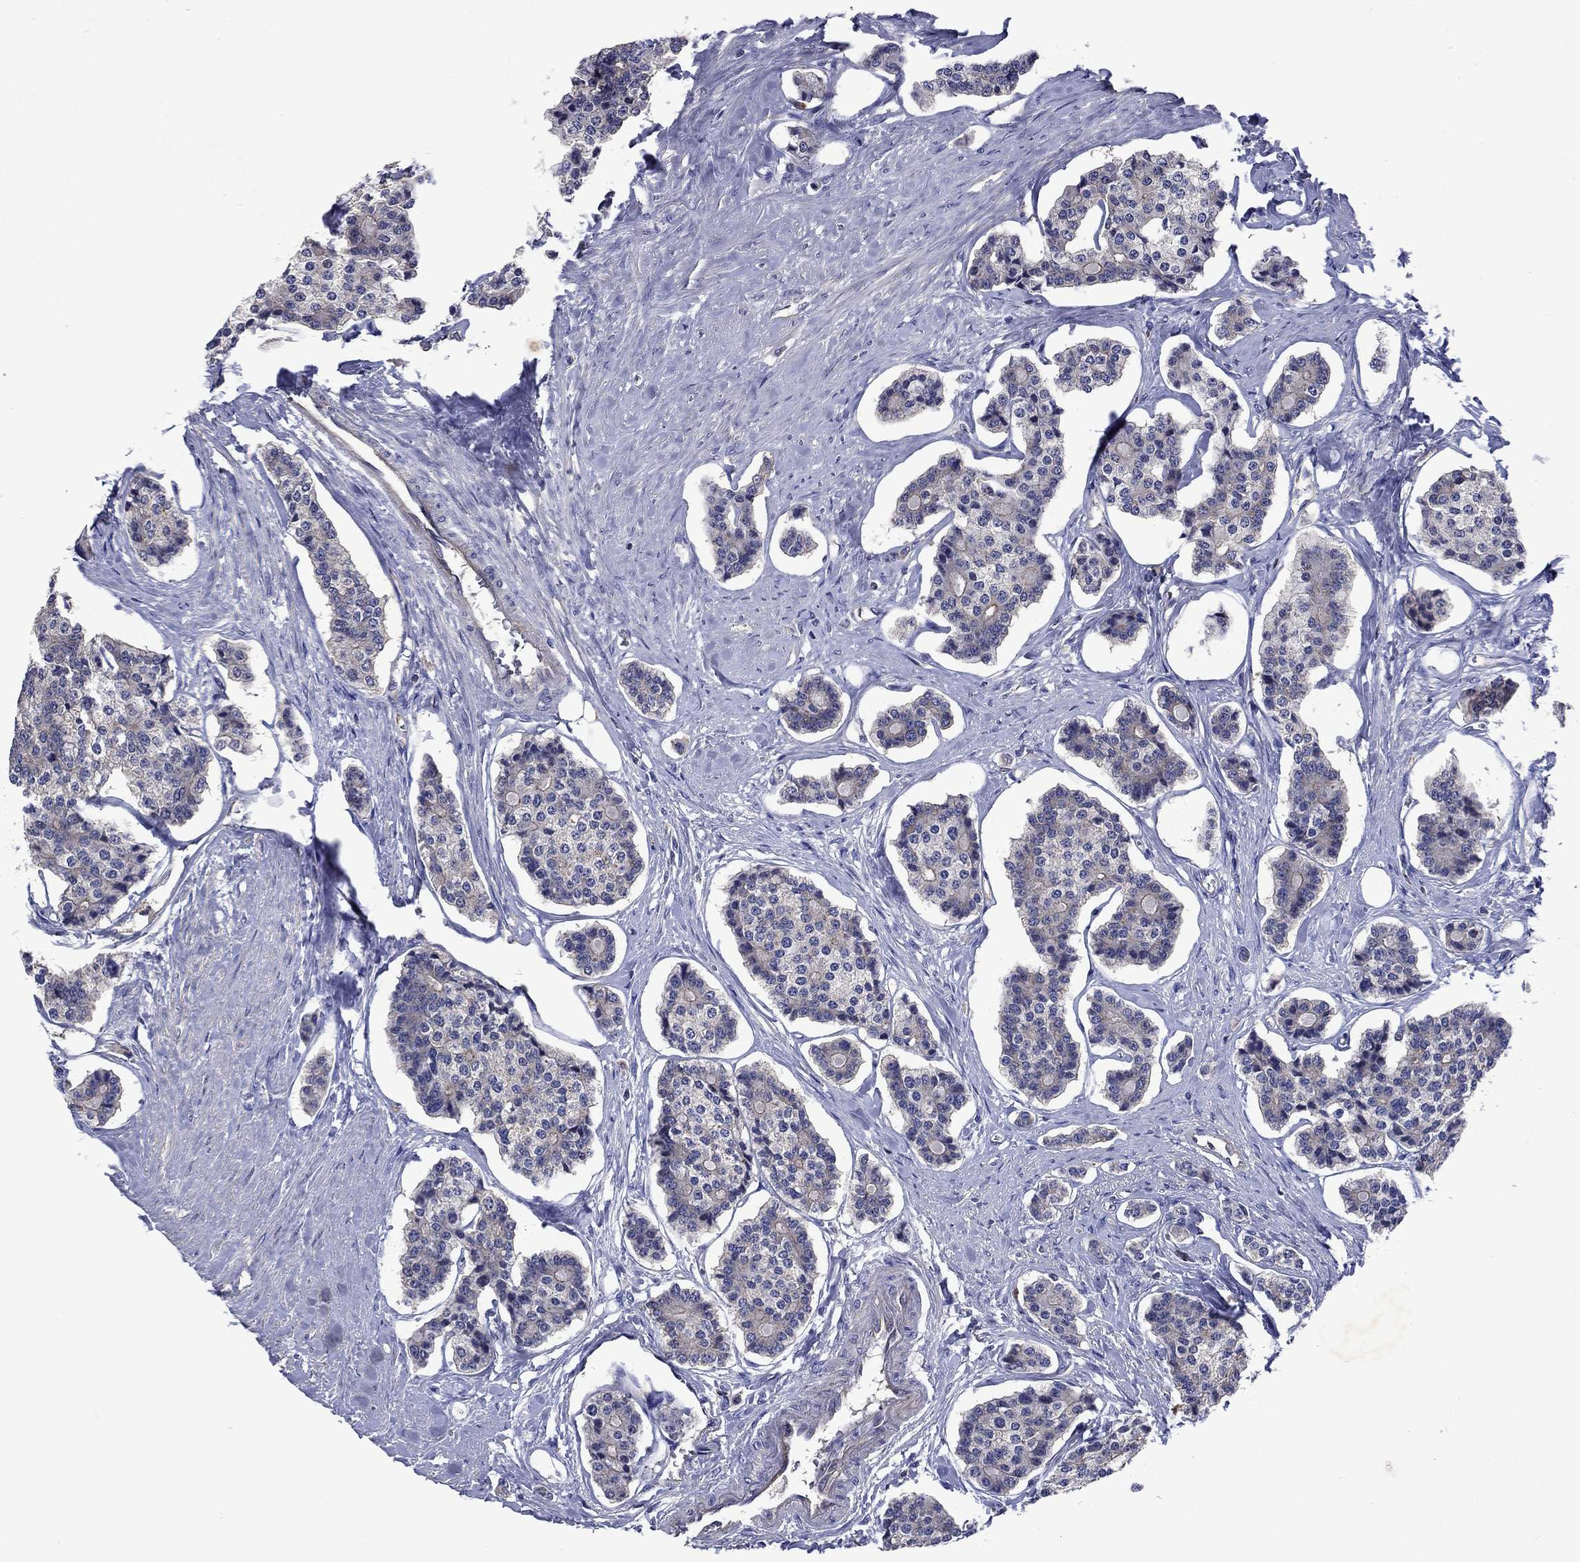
{"staining": {"intensity": "negative", "quantity": "none", "location": "none"}, "tissue": "carcinoid", "cell_type": "Tumor cells", "image_type": "cancer", "snomed": [{"axis": "morphology", "description": "Carcinoid, malignant, NOS"}, {"axis": "topography", "description": "Small intestine"}], "caption": "Carcinoid was stained to show a protein in brown. There is no significant positivity in tumor cells.", "gene": "KIF22", "patient": {"sex": "female", "age": 65}}